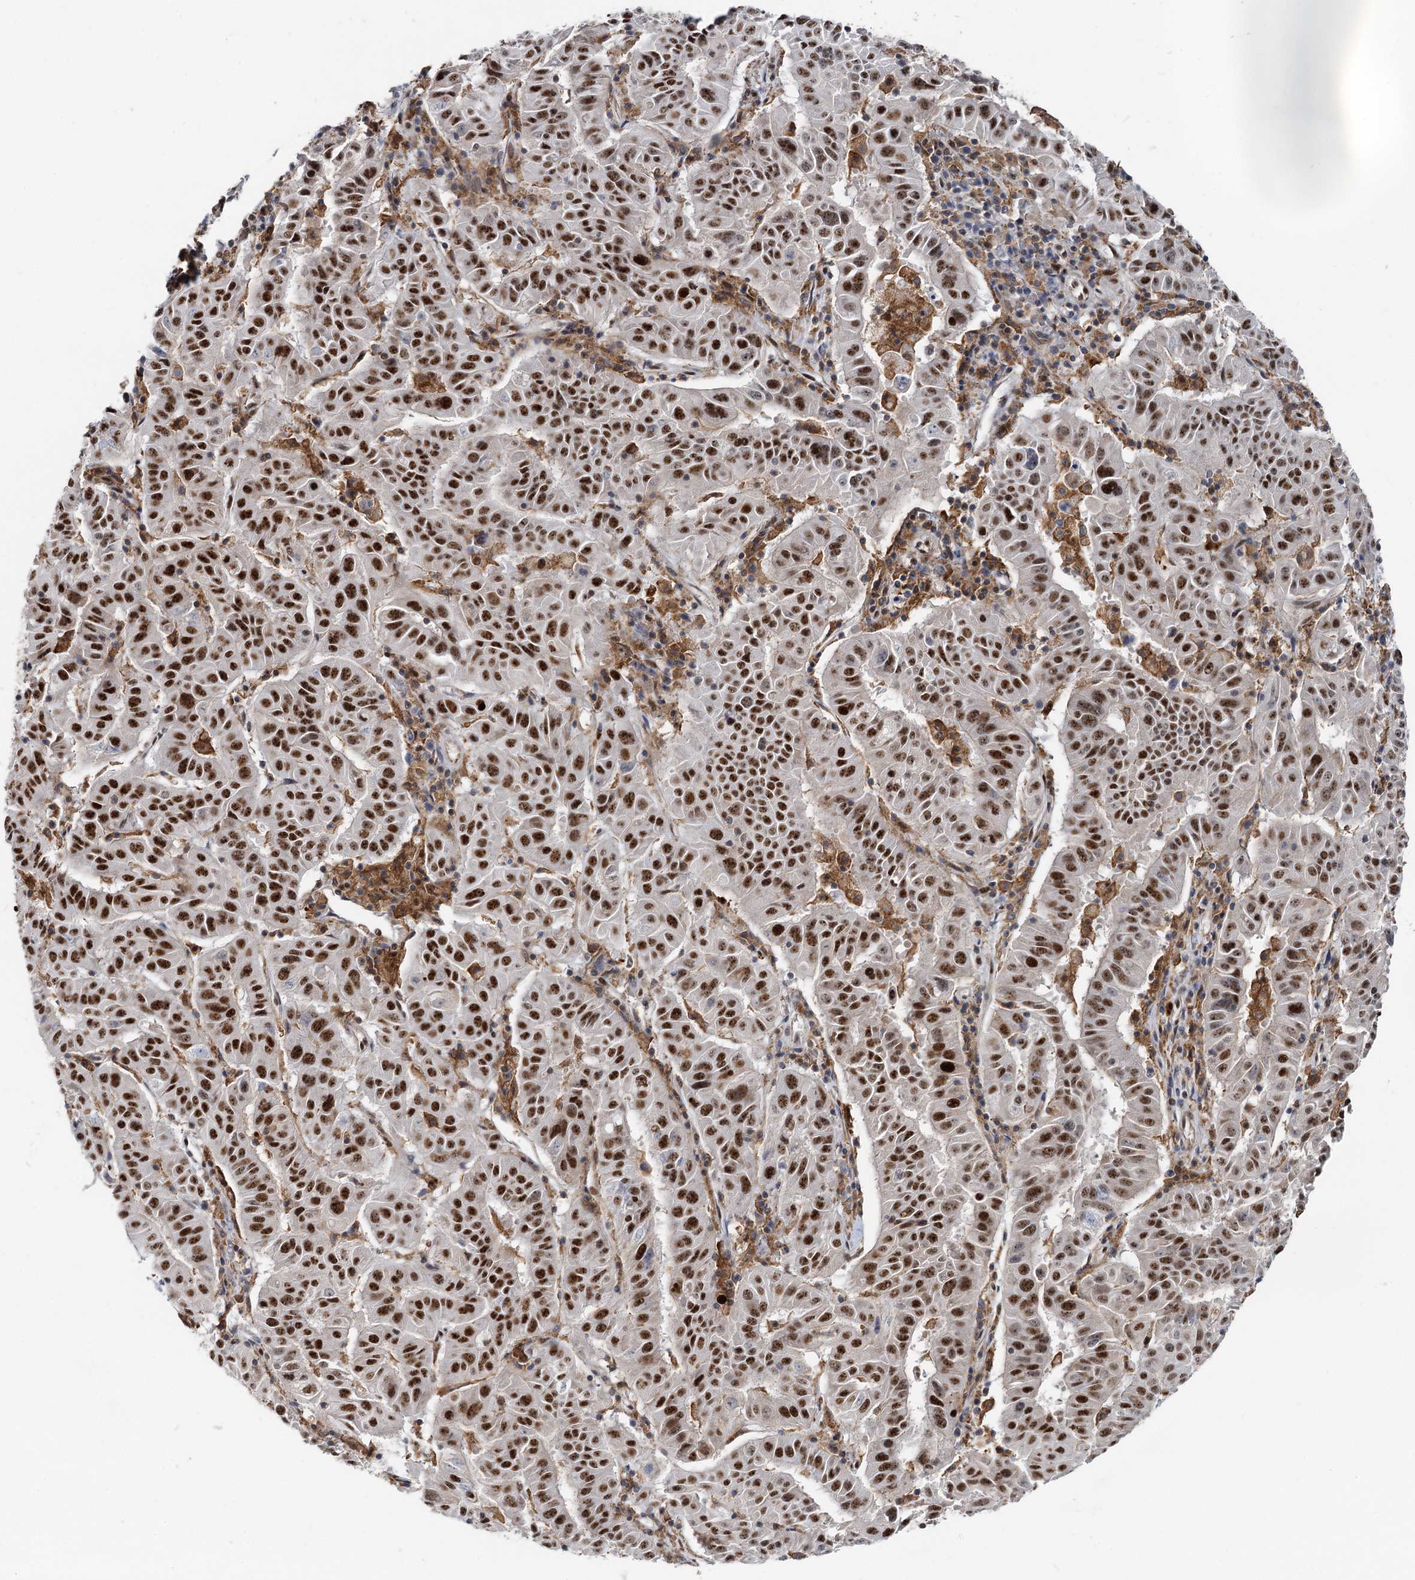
{"staining": {"intensity": "strong", "quantity": ">75%", "location": "nuclear"}, "tissue": "pancreatic cancer", "cell_type": "Tumor cells", "image_type": "cancer", "snomed": [{"axis": "morphology", "description": "Adenocarcinoma, NOS"}, {"axis": "topography", "description": "Pancreas"}], "caption": "IHC (DAB (3,3'-diaminobenzidine)) staining of human pancreatic cancer shows strong nuclear protein positivity in approximately >75% of tumor cells. The protein of interest is shown in brown color, while the nuclei are stained blue.", "gene": "RBM26", "patient": {"sex": "male", "age": 63}}